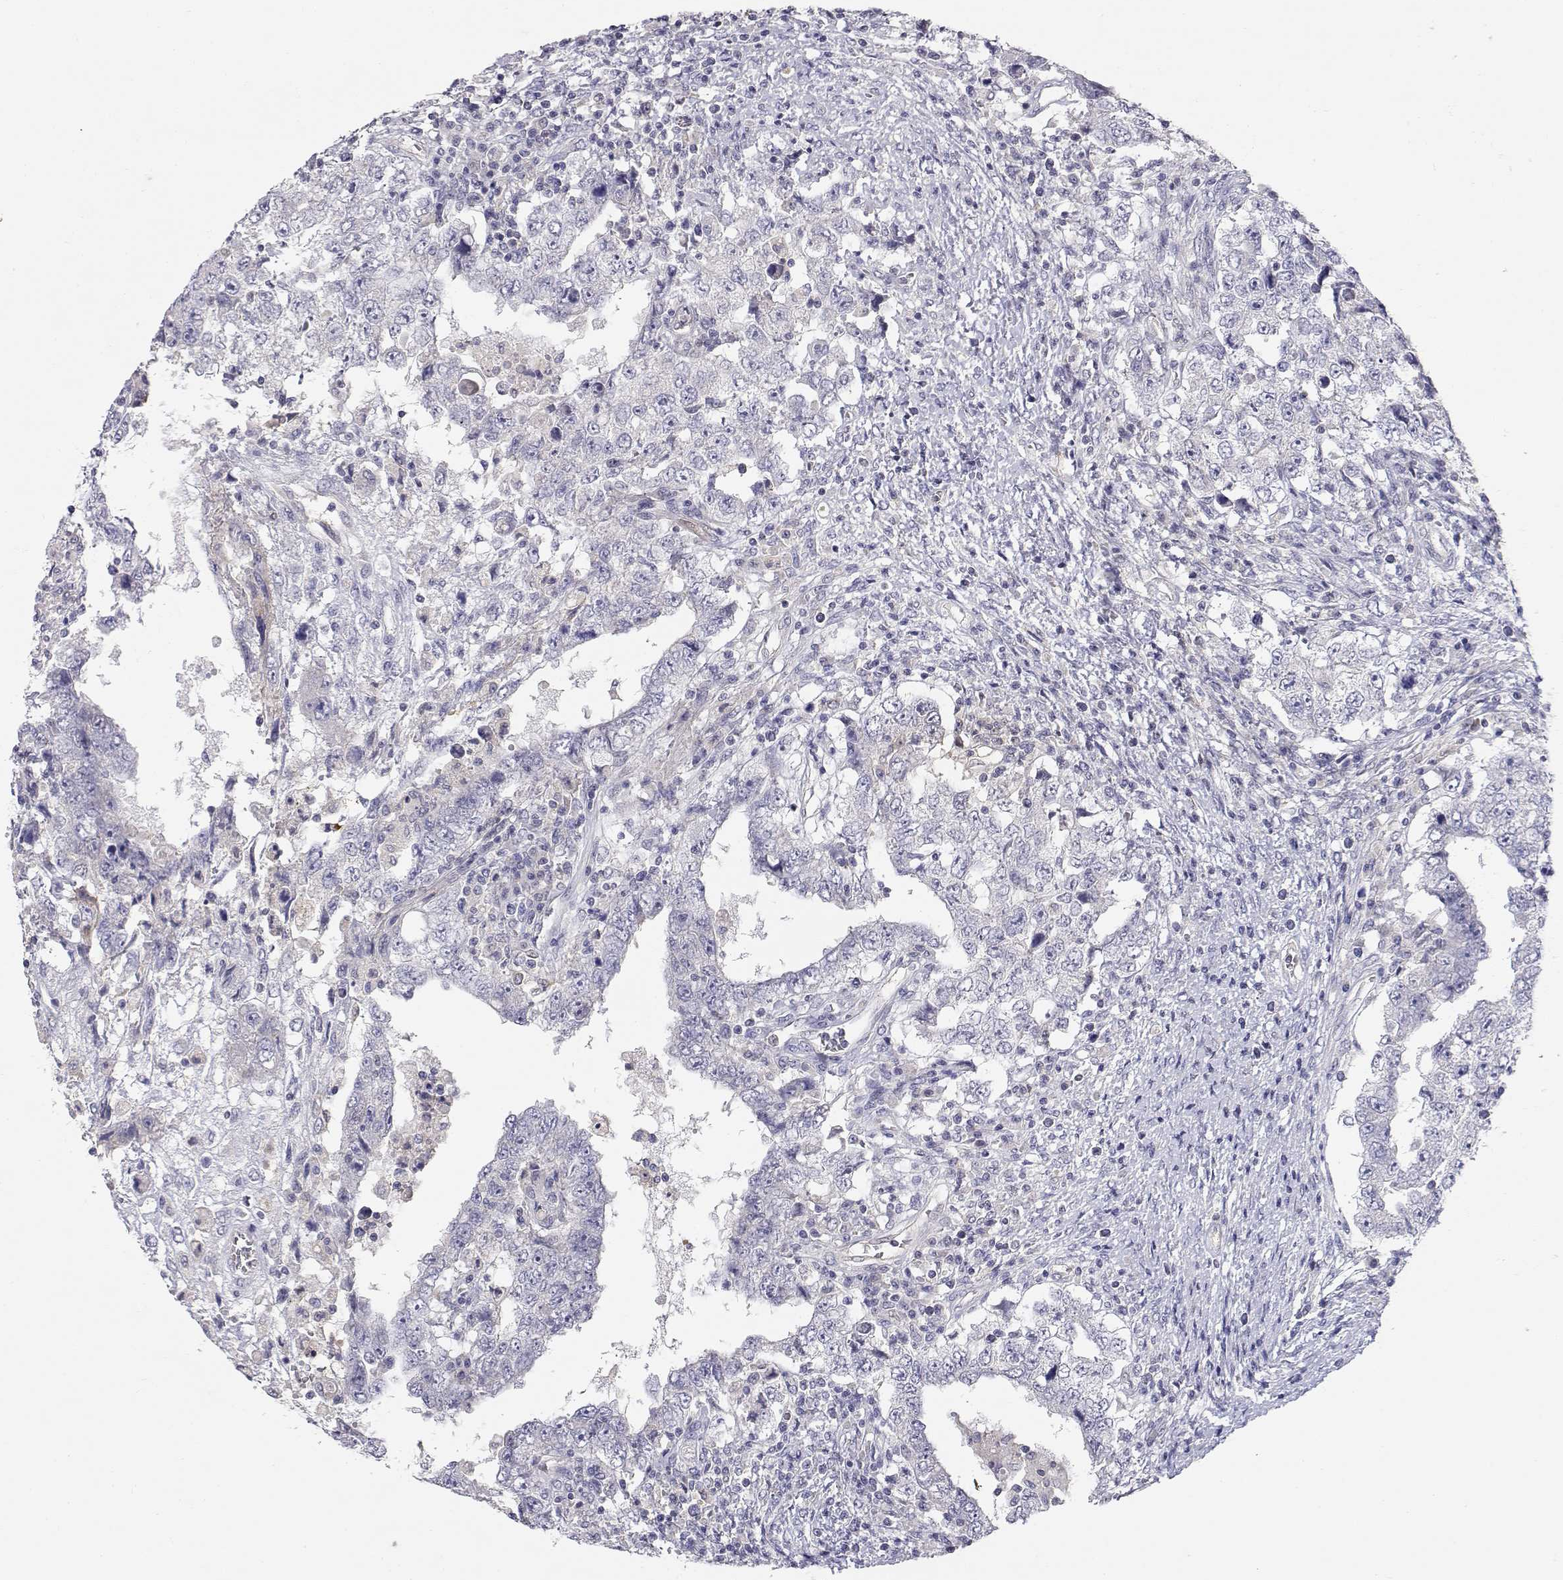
{"staining": {"intensity": "negative", "quantity": "none", "location": "none"}, "tissue": "testis cancer", "cell_type": "Tumor cells", "image_type": "cancer", "snomed": [{"axis": "morphology", "description": "Carcinoma, Embryonal, NOS"}, {"axis": "topography", "description": "Testis"}], "caption": "An immunohistochemistry (IHC) photomicrograph of testis cancer is shown. There is no staining in tumor cells of testis cancer.", "gene": "ADA", "patient": {"sex": "male", "age": 26}}